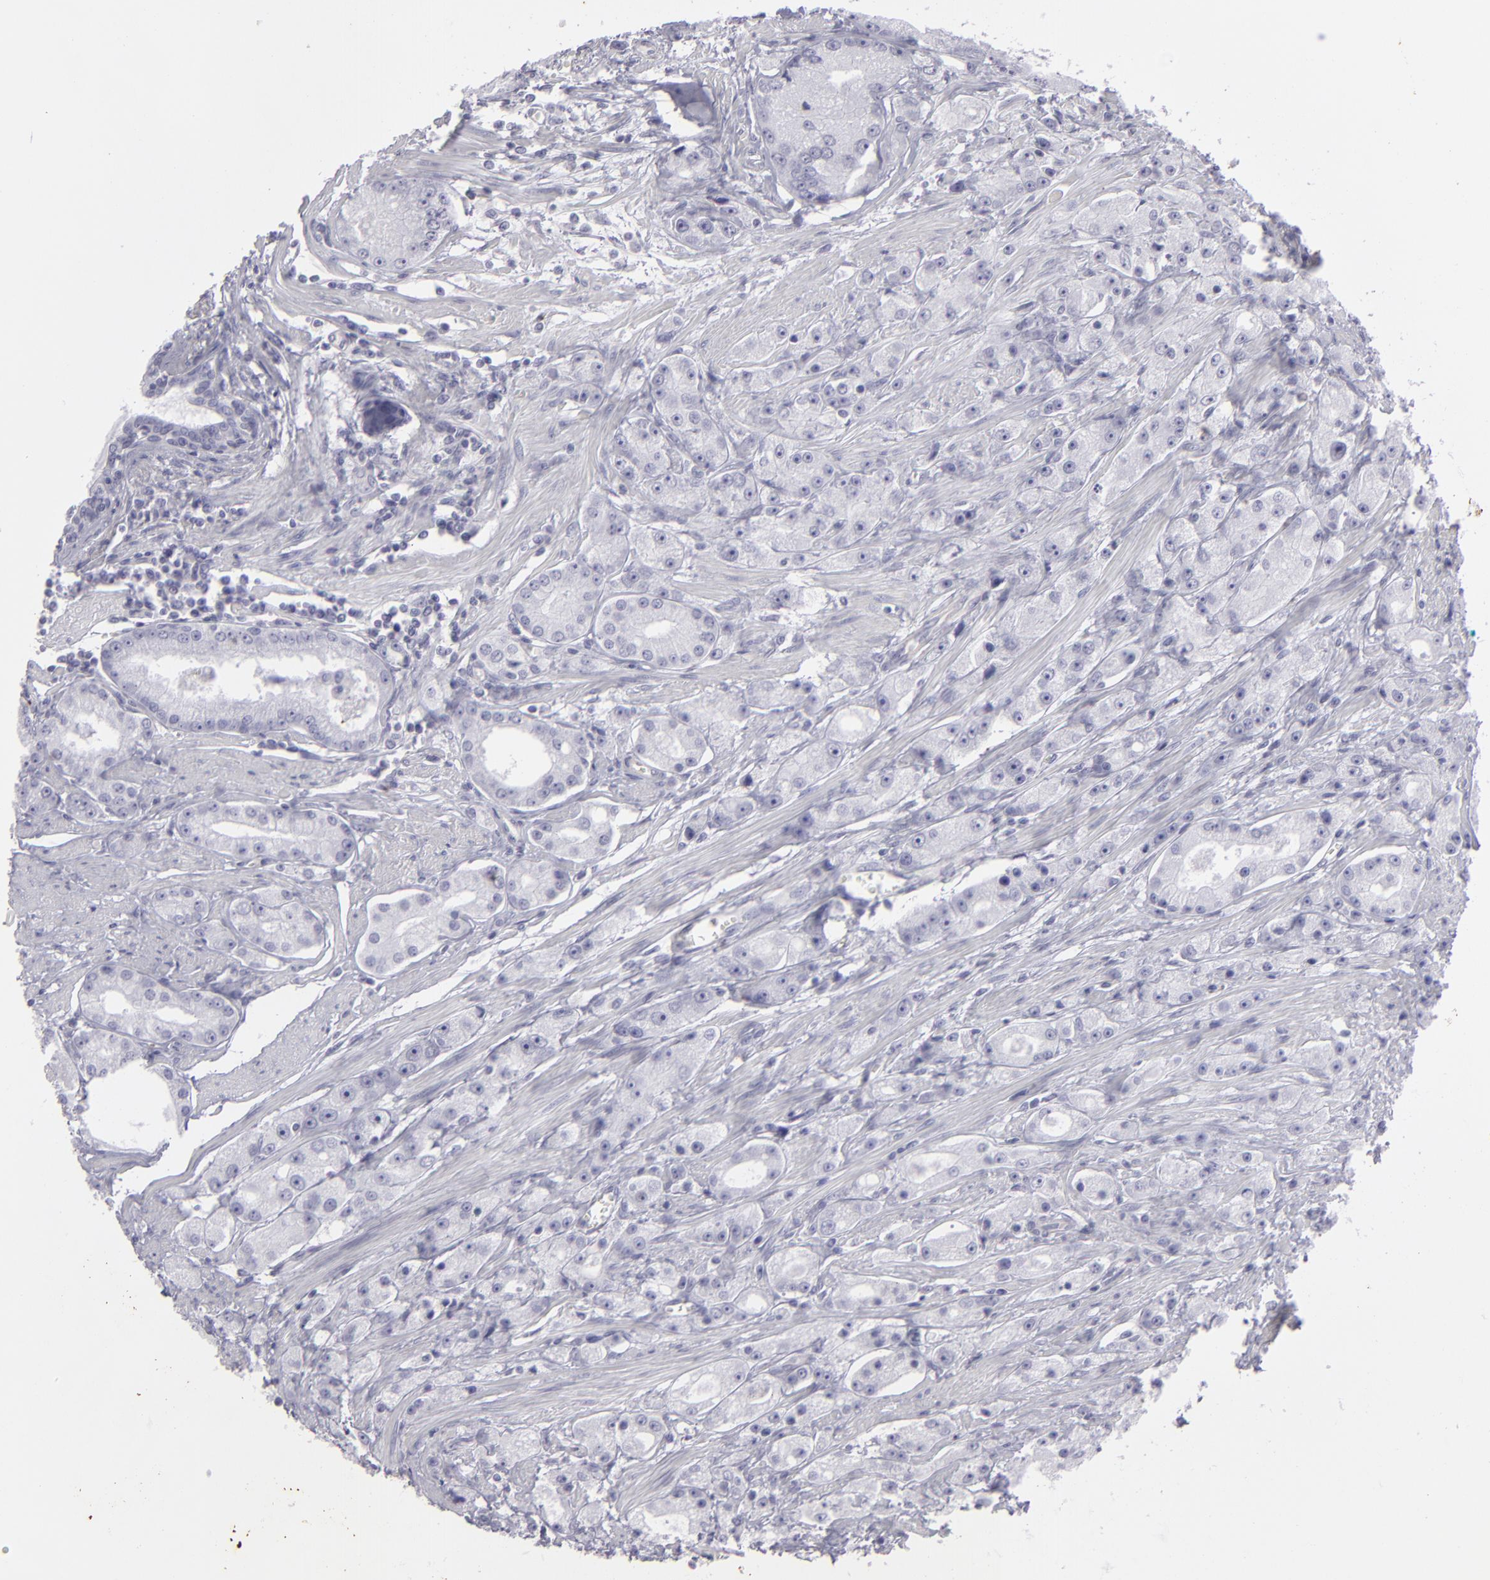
{"staining": {"intensity": "negative", "quantity": "none", "location": "none"}, "tissue": "prostate cancer", "cell_type": "Tumor cells", "image_type": "cancer", "snomed": [{"axis": "morphology", "description": "Adenocarcinoma, Medium grade"}, {"axis": "topography", "description": "Prostate"}], "caption": "IHC micrograph of neoplastic tissue: human prostate cancer stained with DAB (3,3'-diaminobenzidine) displays no significant protein expression in tumor cells.", "gene": "KRT1", "patient": {"sex": "male", "age": 72}}